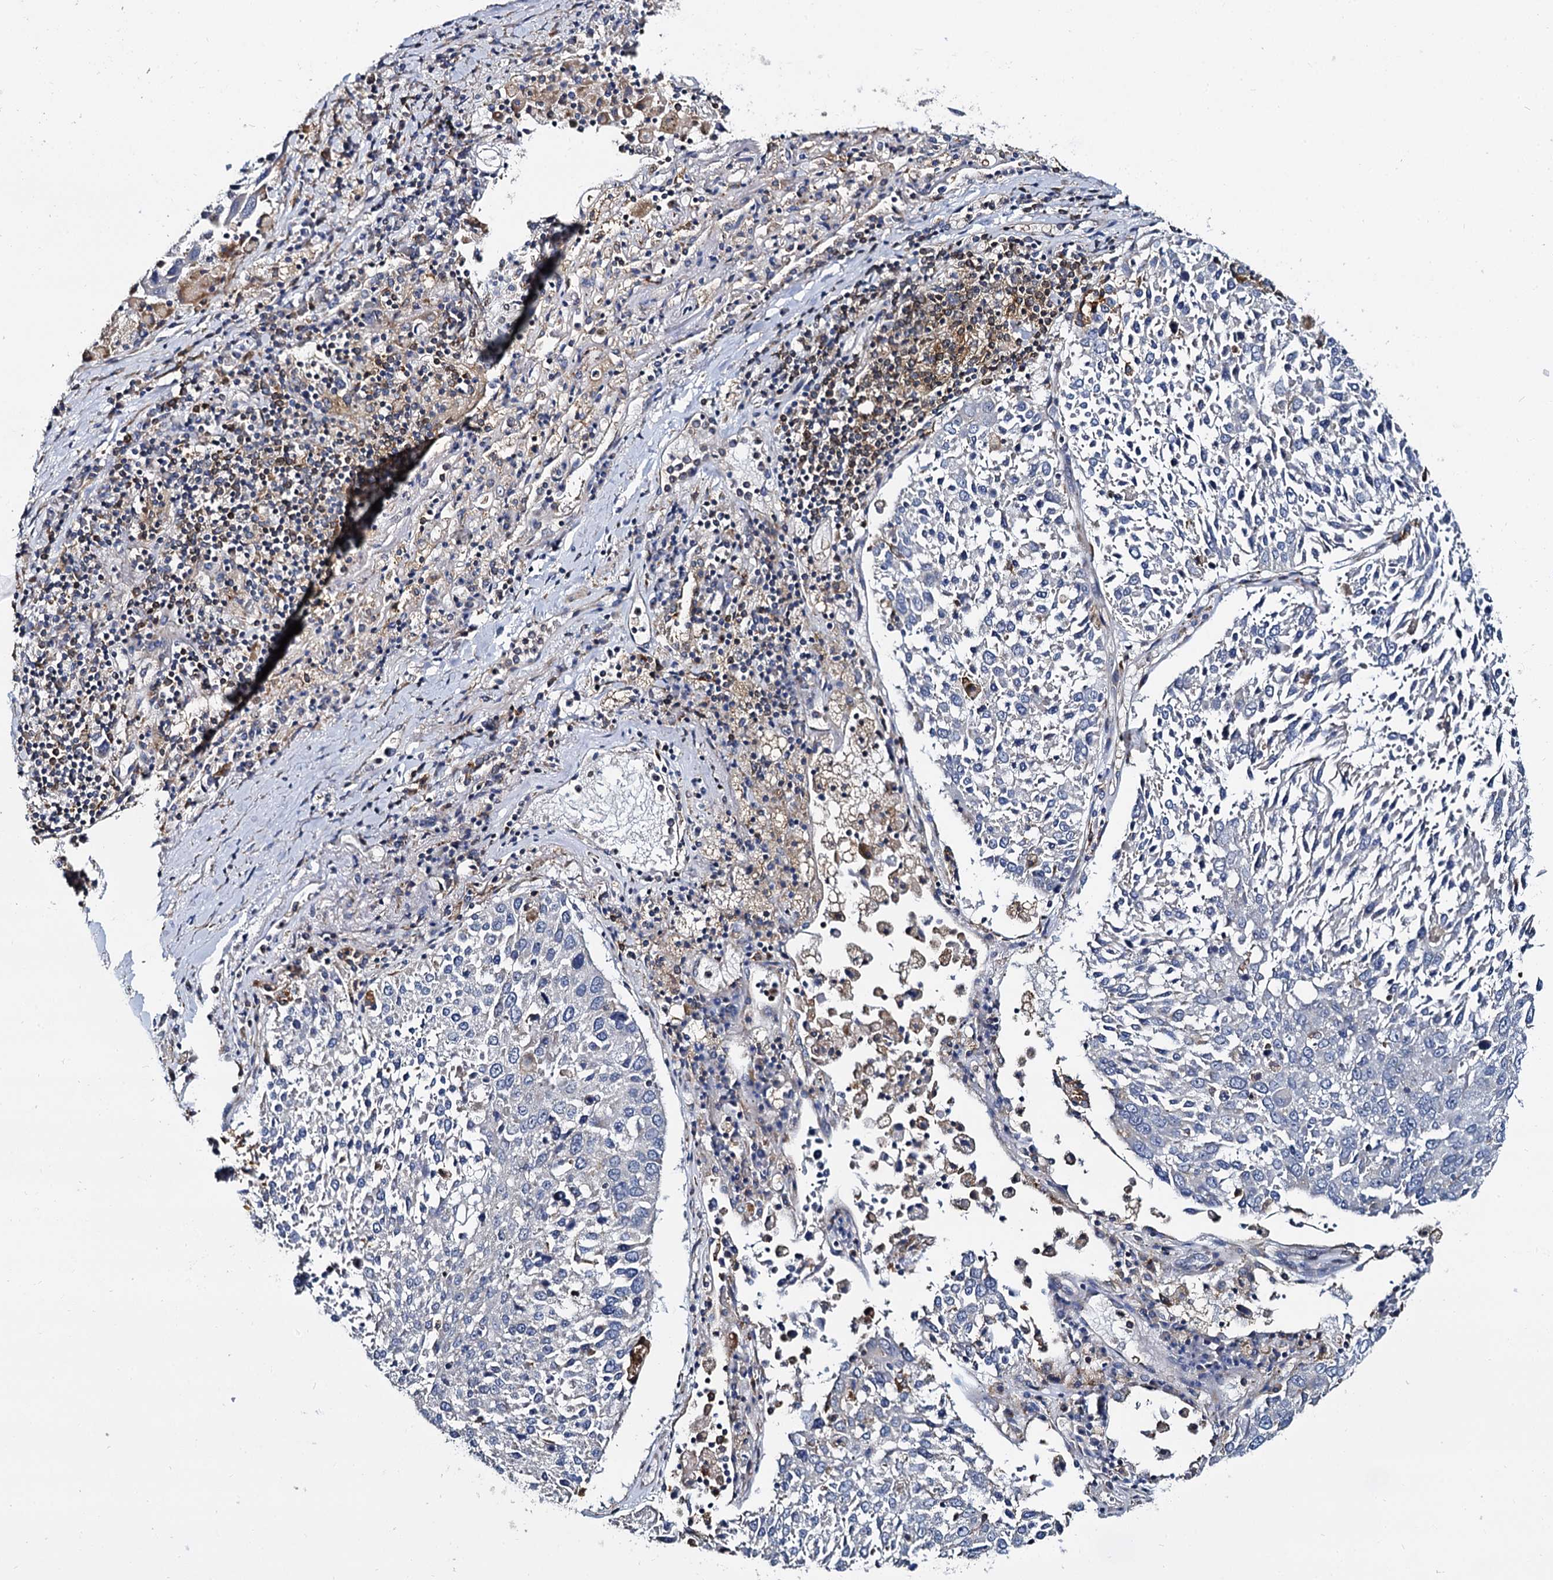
{"staining": {"intensity": "negative", "quantity": "none", "location": "none"}, "tissue": "lung cancer", "cell_type": "Tumor cells", "image_type": "cancer", "snomed": [{"axis": "morphology", "description": "Squamous cell carcinoma, NOS"}, {"axis": "topography", "description": "Lung"}], "caption": "This micrograph is of lung cancer (squamous cell carcinoma) stained with immunohistochemistry (IHC) to label a protein in brown with the nuclei are counter-stained blue. There is no expression in tumor cells. The staining was performed using DAB (3,3'-diaminobenzidine) to visualize the protein expression in brown, while the nuclei were stained in blue with hematoxylin (Magnification: 20x).", "gene": "ANKRD13A", "patient": {"sex": "male", "age": 65}}